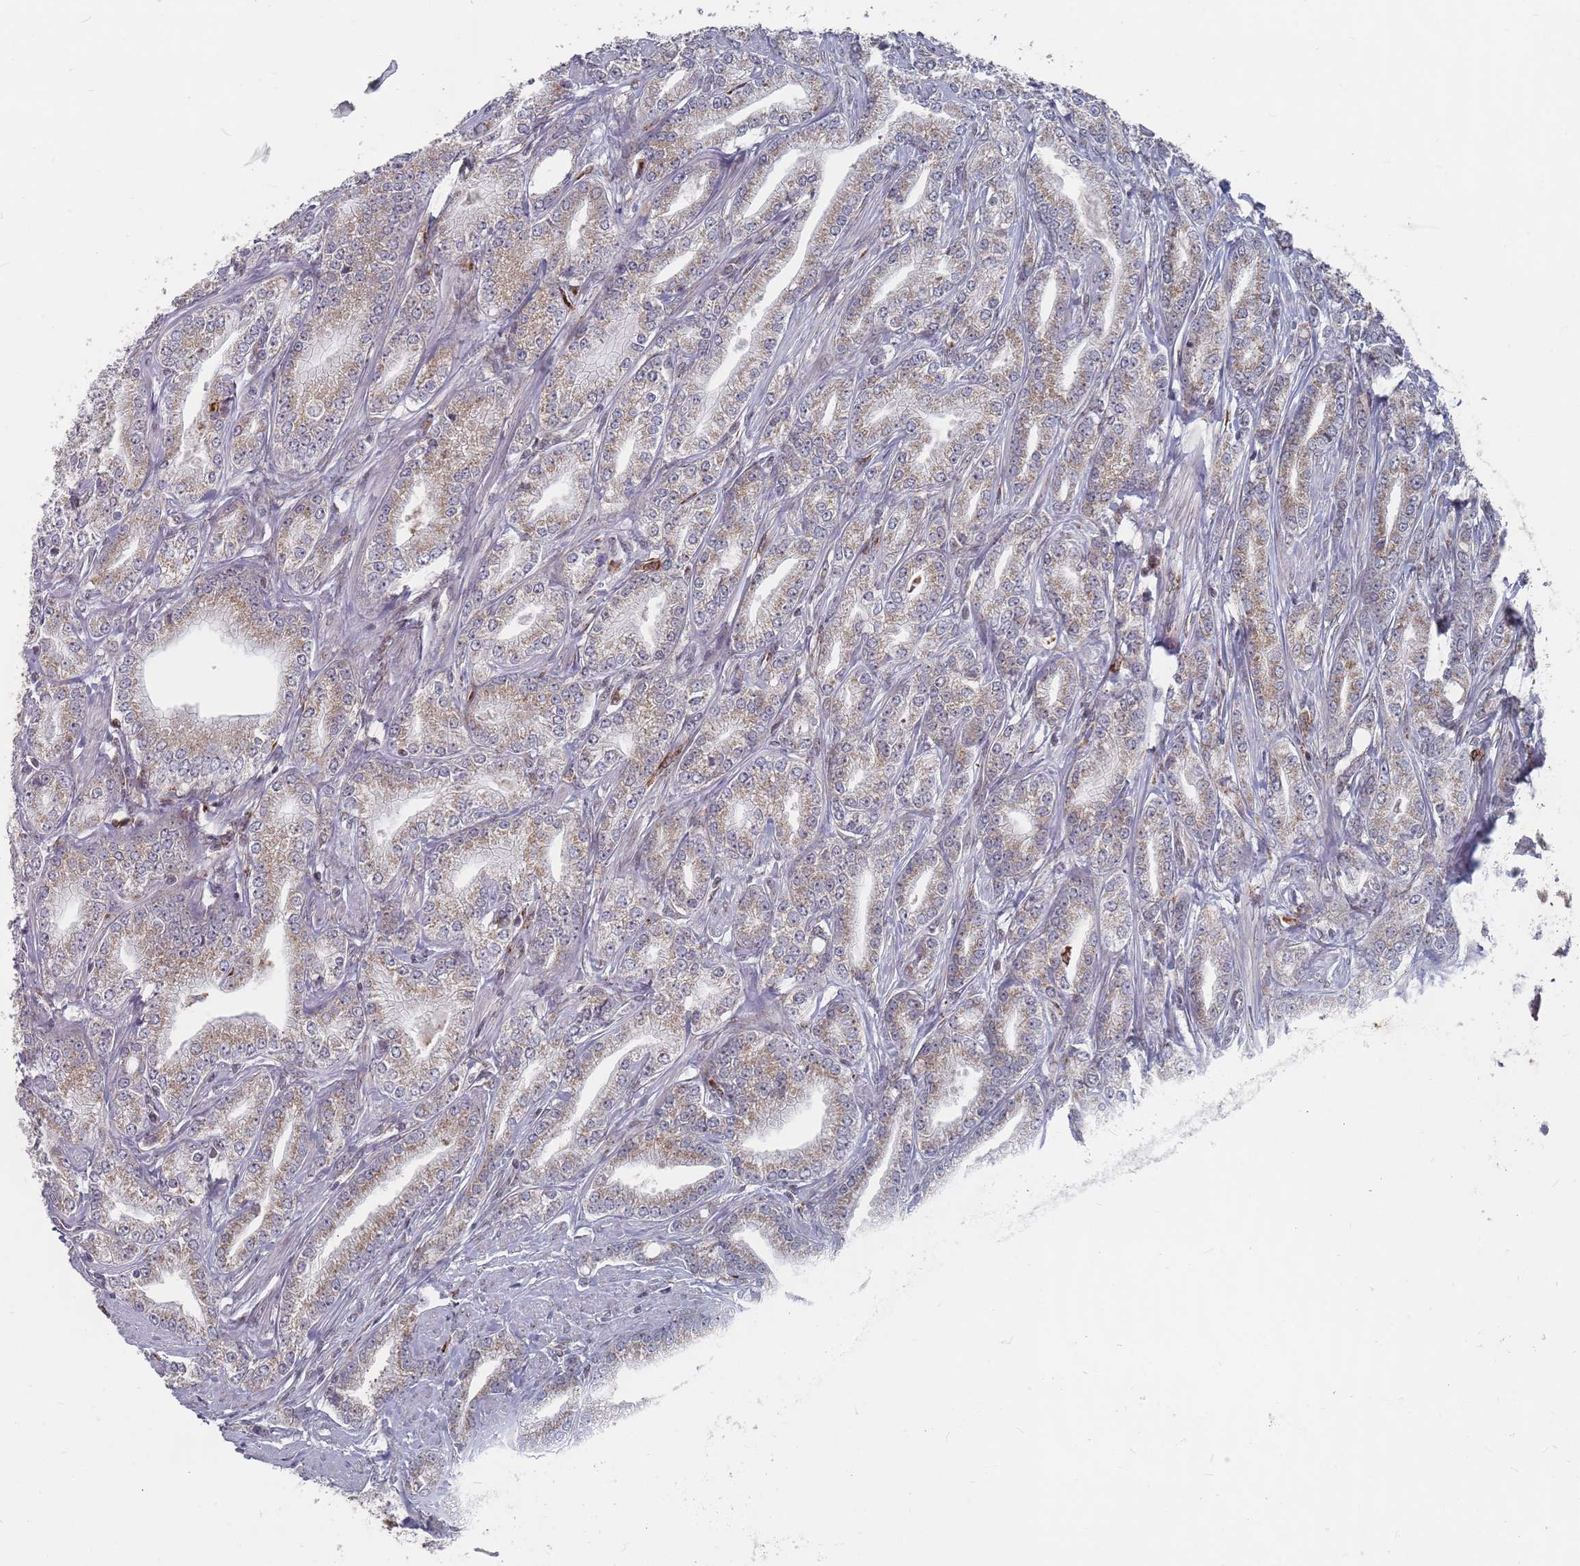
{"staining": {"intensity": "weak", "quantity": "25%-75%", "location": "cytoplasmic/membranous"}, "tissue": "prostate cancer", "cell_type": "Tumor cells", "image_type": "cancer", "snomed": [{"axis": "morphology", "description": "Adenocarcinoma, High grade"}, {"axis": "topography", "description": "Prostate"}], "caption": "Tumor cells display low levels of weak cytoplasmic/membranous positivity in about 25%-75% of cells in human prostate high-grade adenocarcinoma.", "gene": "FMO4", "patient": {"sex": "male", "age": 66}}